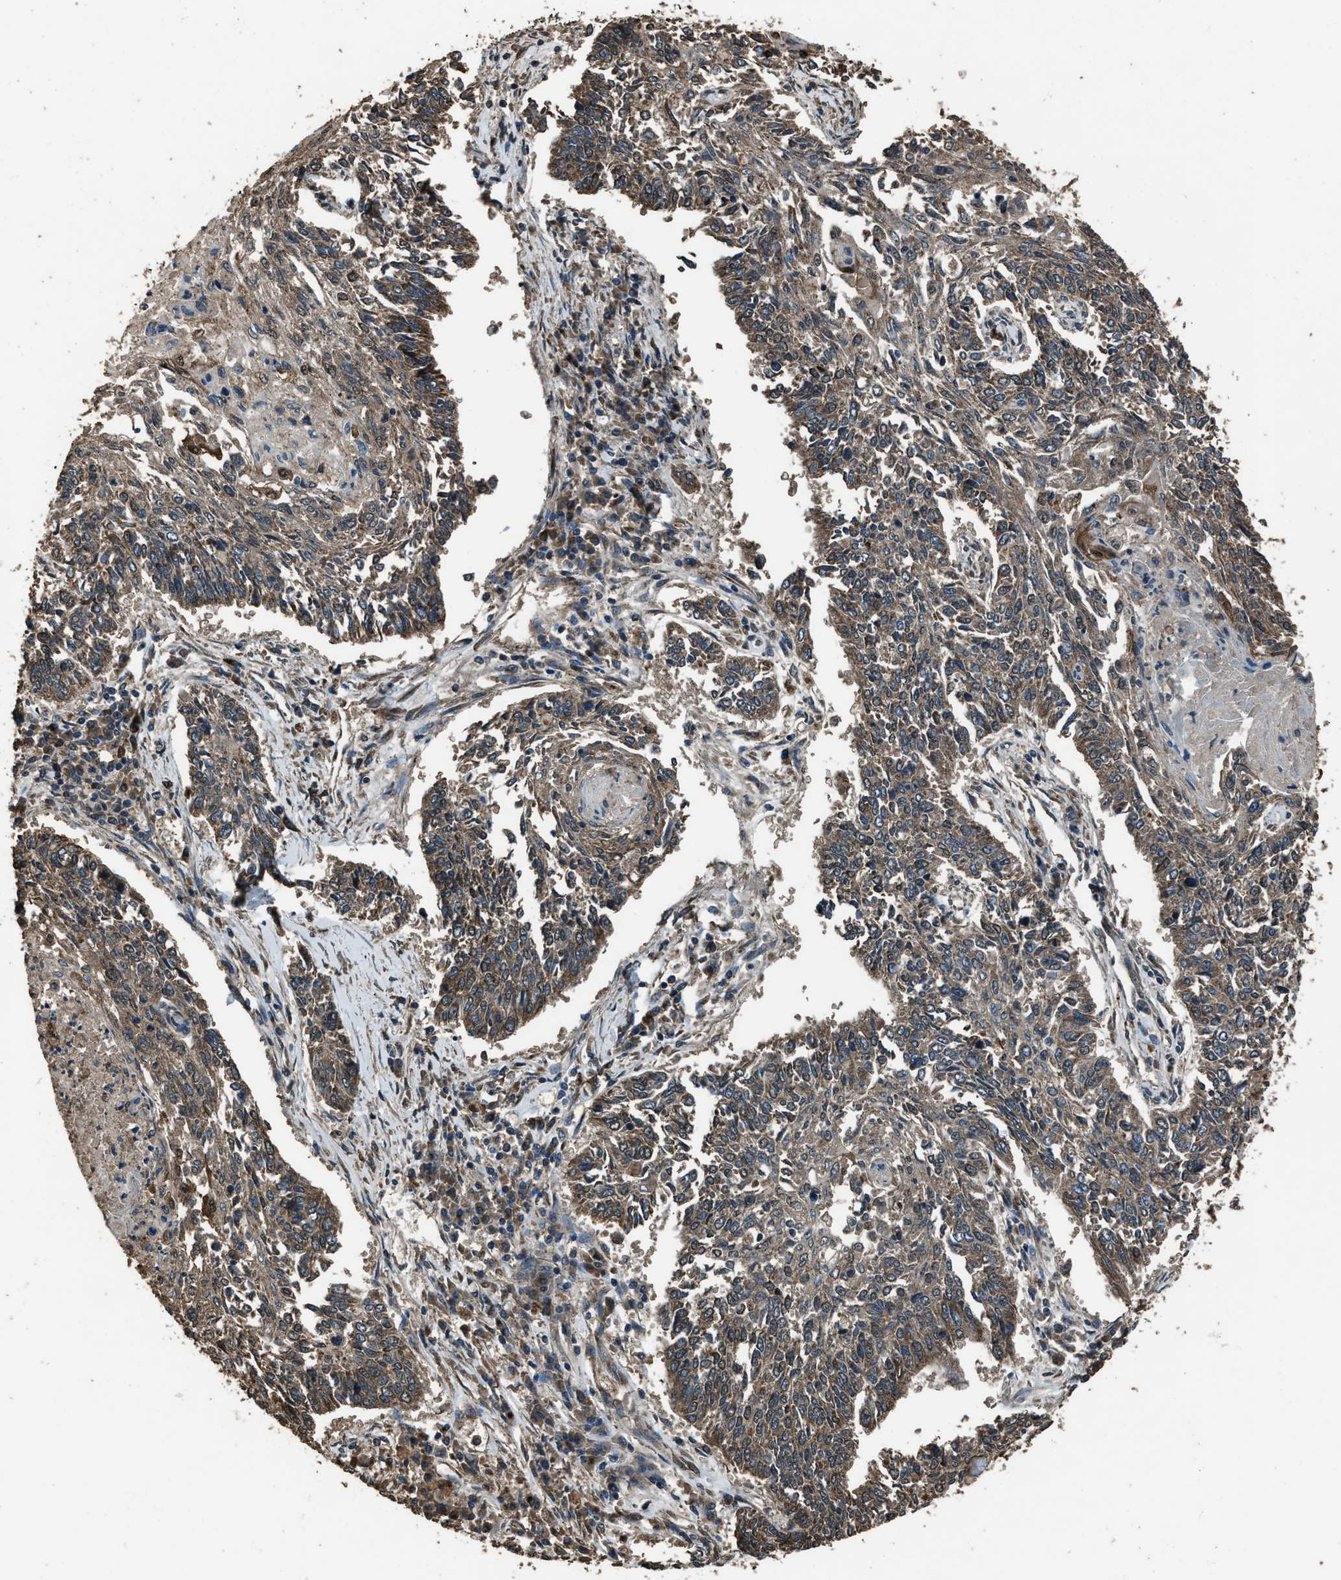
{"staining": {"intensity": "moderate", "quantity": ">75%", "location": "cytoplasmic/membranous"}, "tissue": "lung cancer", "cell_type": "Tumor cells", "image_type": "cancer", "snomed": [{"axis": "morphology", "description": "Normal tissue, NOS"}, {"axis": "morphology", "description": "Squamous cell carcinoma, NOS"}, {"axis": "topography", "description": "Cartilage tissue"}, {"axis": "topography", "description": "Bronchus"}, {"axis": "topography", "description": "Lung"}], "caption": "Moderate cytoplasmic/membranous positivity for a protein is seen in about >75% of tumor cells of lung cancer using IHC.", "gene": "SLC38A10", "patient": {"sex": "female", "age": 49}}